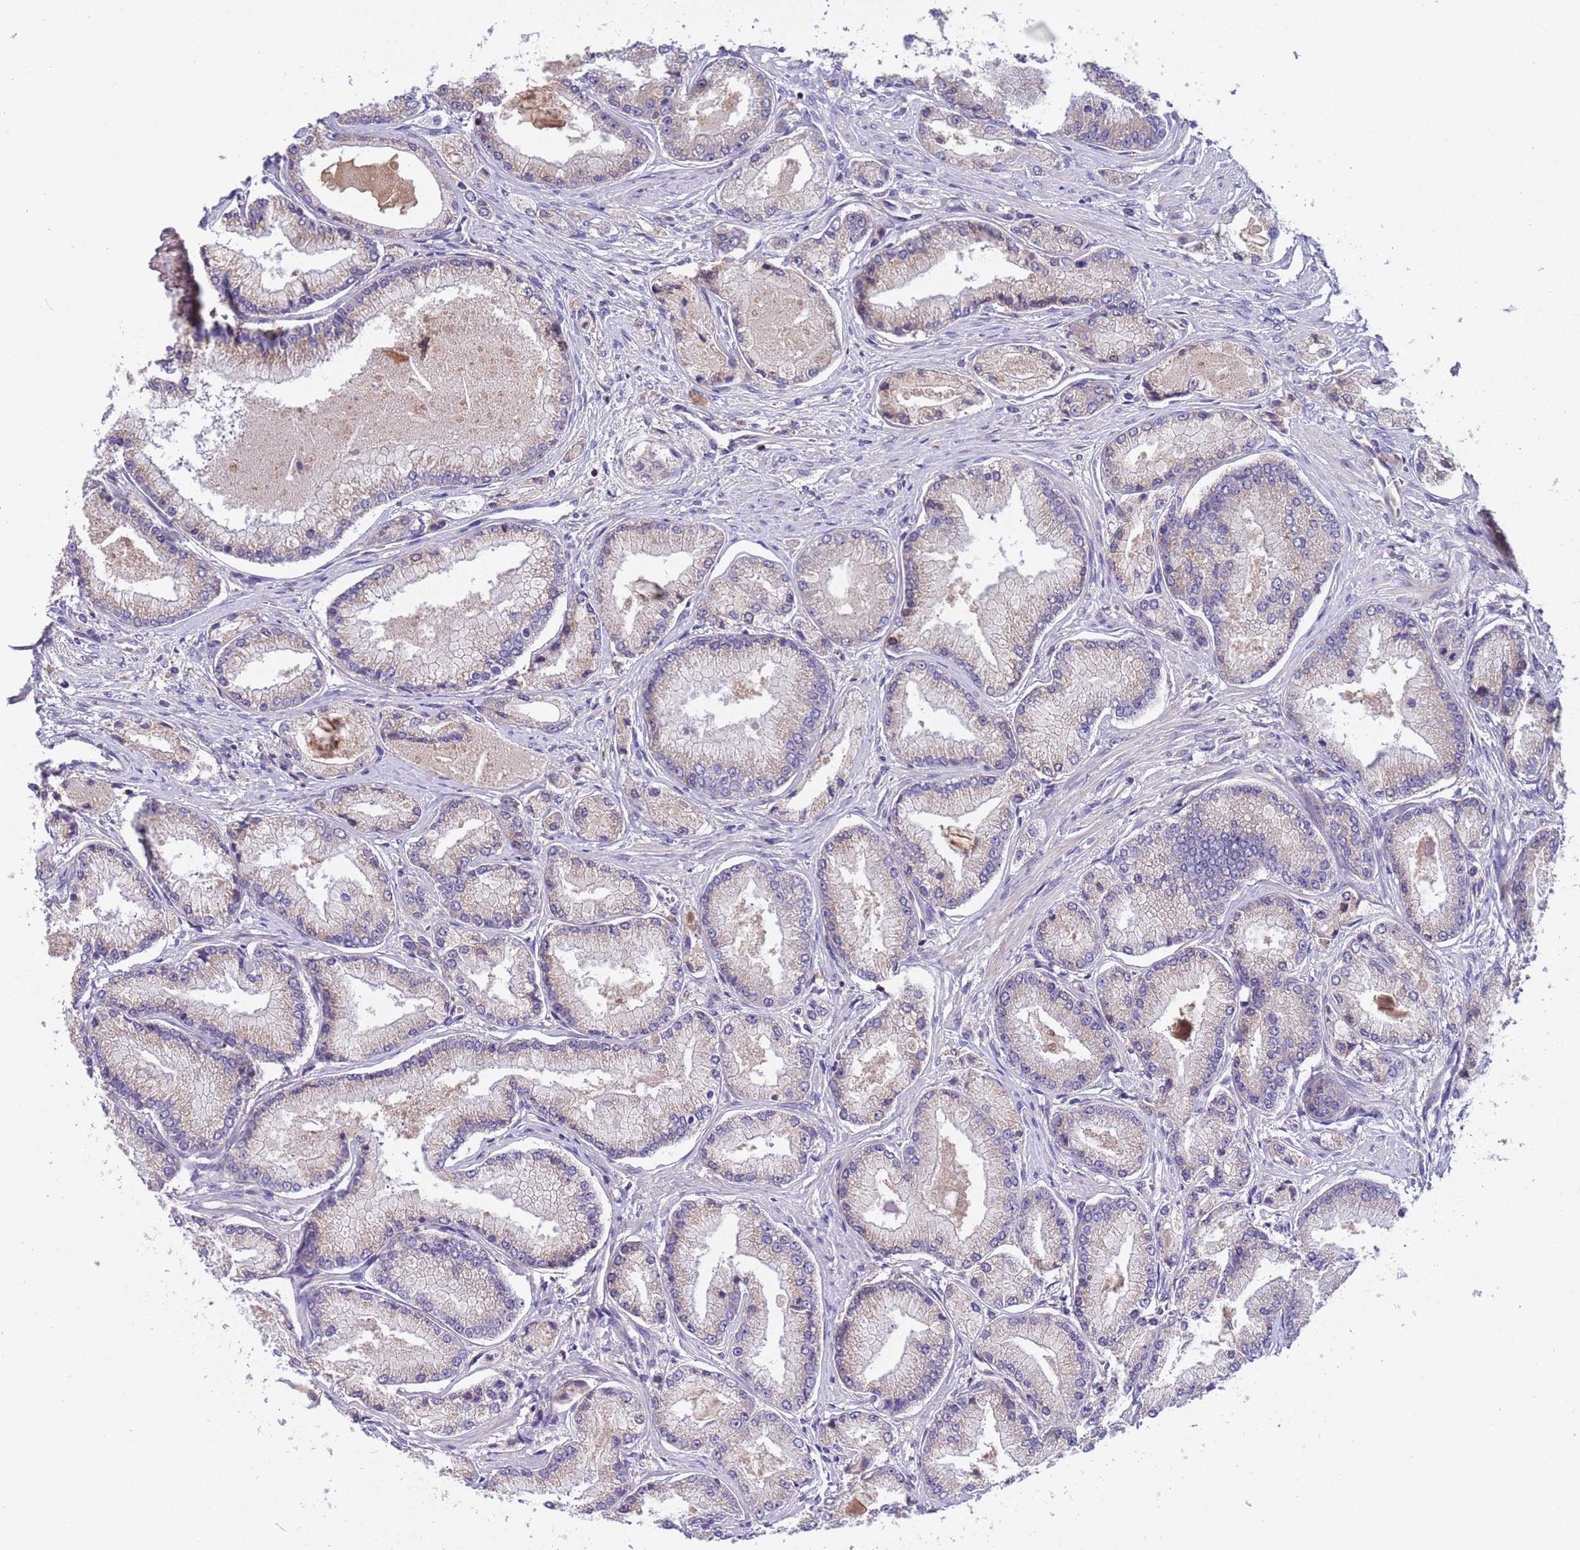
{"staining": {"intensity": "negative", "quantity": "none", "location": "none"}, "tissue": "prostate cancer", "cell_type": "Tumor cells", "image_type": "cancer", "snomed": [{"axis": "morphology", "description": "Adenocarcinoma, Low grade"}, {"axis": "topography", "description": "Prostate"}], "caption": "This image is of prostate cancer (low-grade adenocarcinoma) stained with immunohistochemistry (IHC) to label a protein in brown with the nuclei are counter-stained blue. There is no staining in tumor cells.", "gene": "PARP16", "patient": {"sex": "male", "age": 74}}